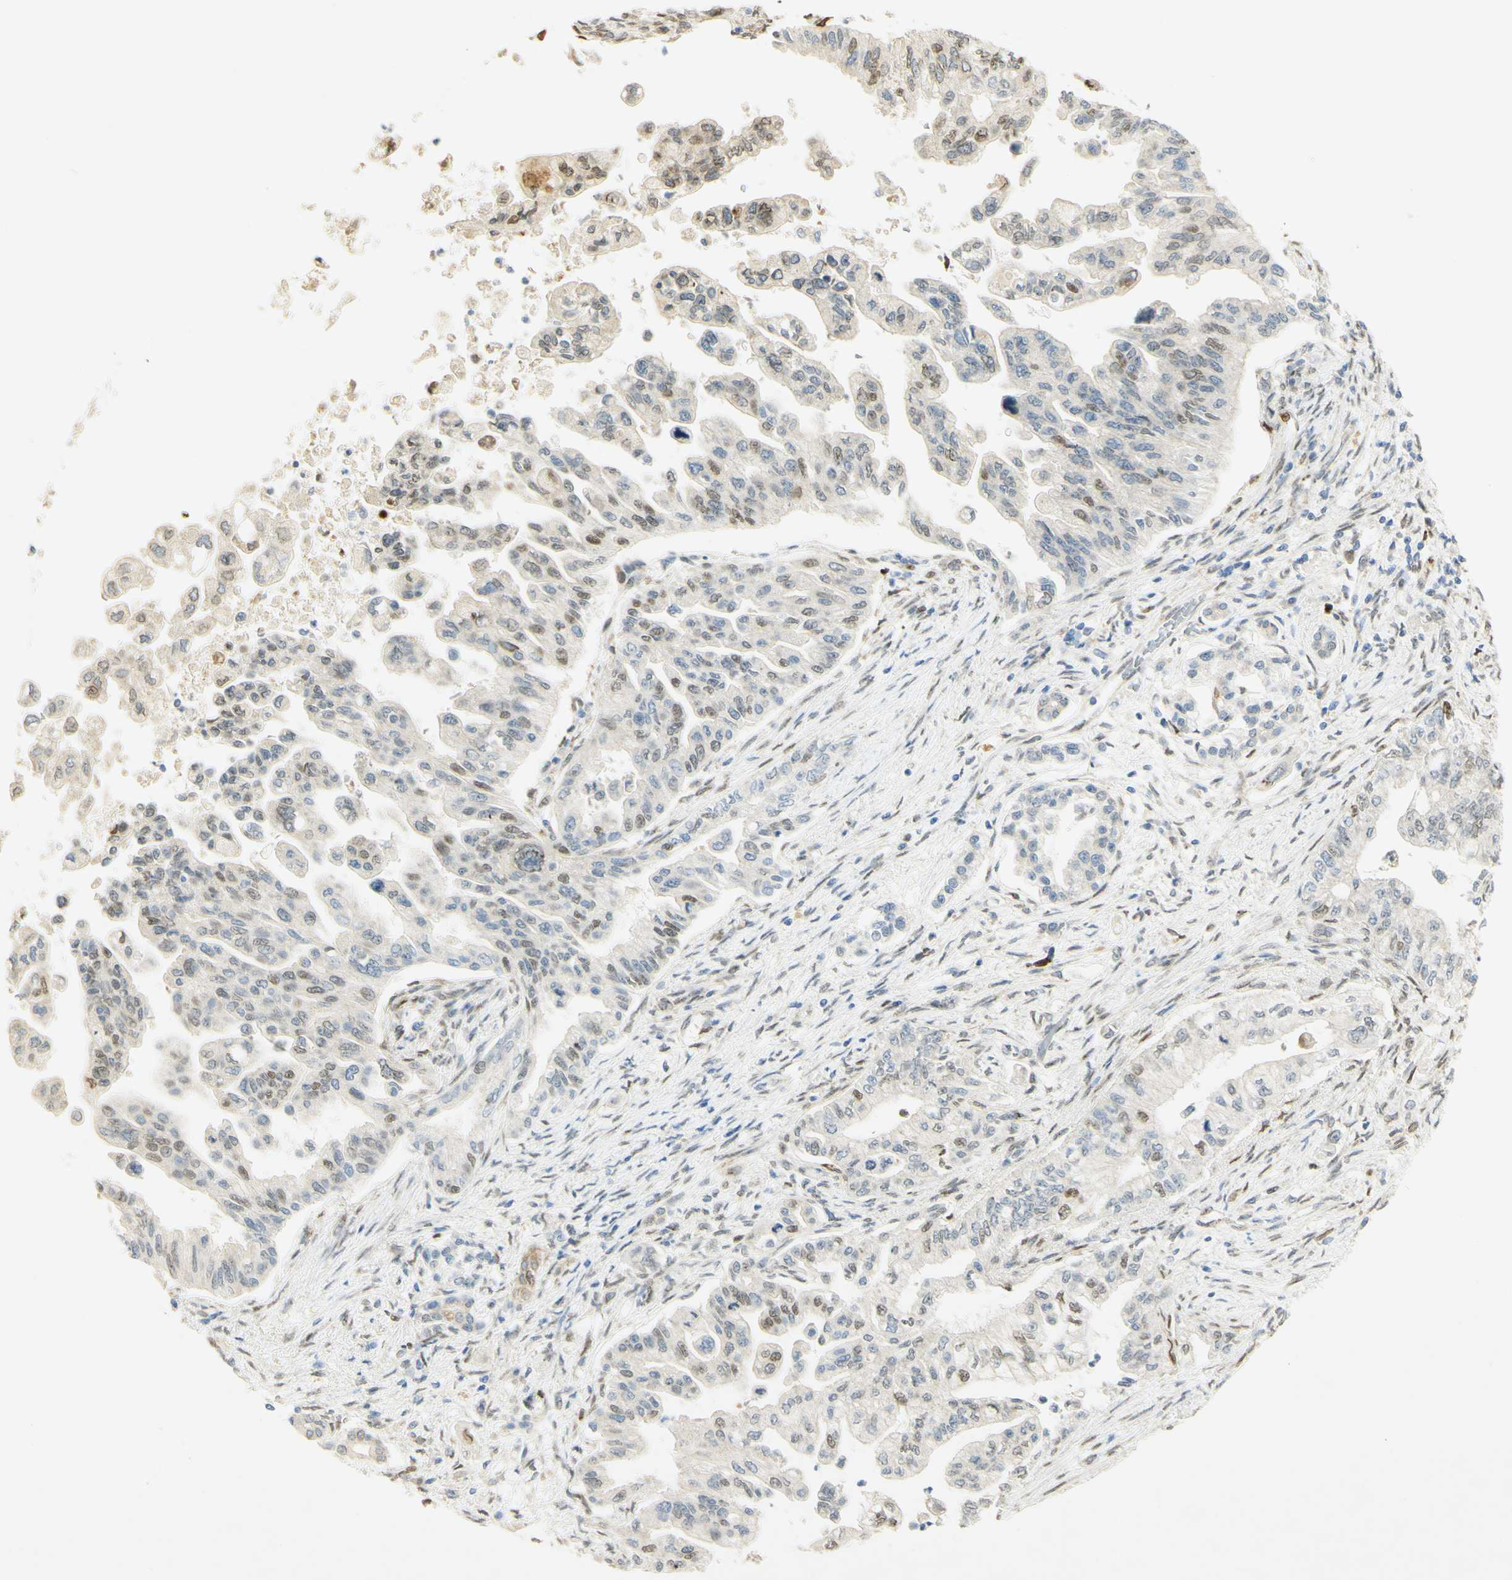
{"staining": {"intensity": "moderate", "quantity": "<25%", "location": "nuclear"}, "tissue": "pancreatic cancer", "cell_type": "Tumor cells", "image_type": "cancer", "snomed": [{"axis": "morphology", "description": "Normal tissue, NOS"}, {"axis": "topography", "description": "Pancreas"}], "caption": "Immunohistochemical staining of pancreatic cancer exhibits low levels of moderate nuclear expression in approximately <25% of tumor cells.", "gene": "E2F1", "patient": {"sex": "male", "age": 42}}